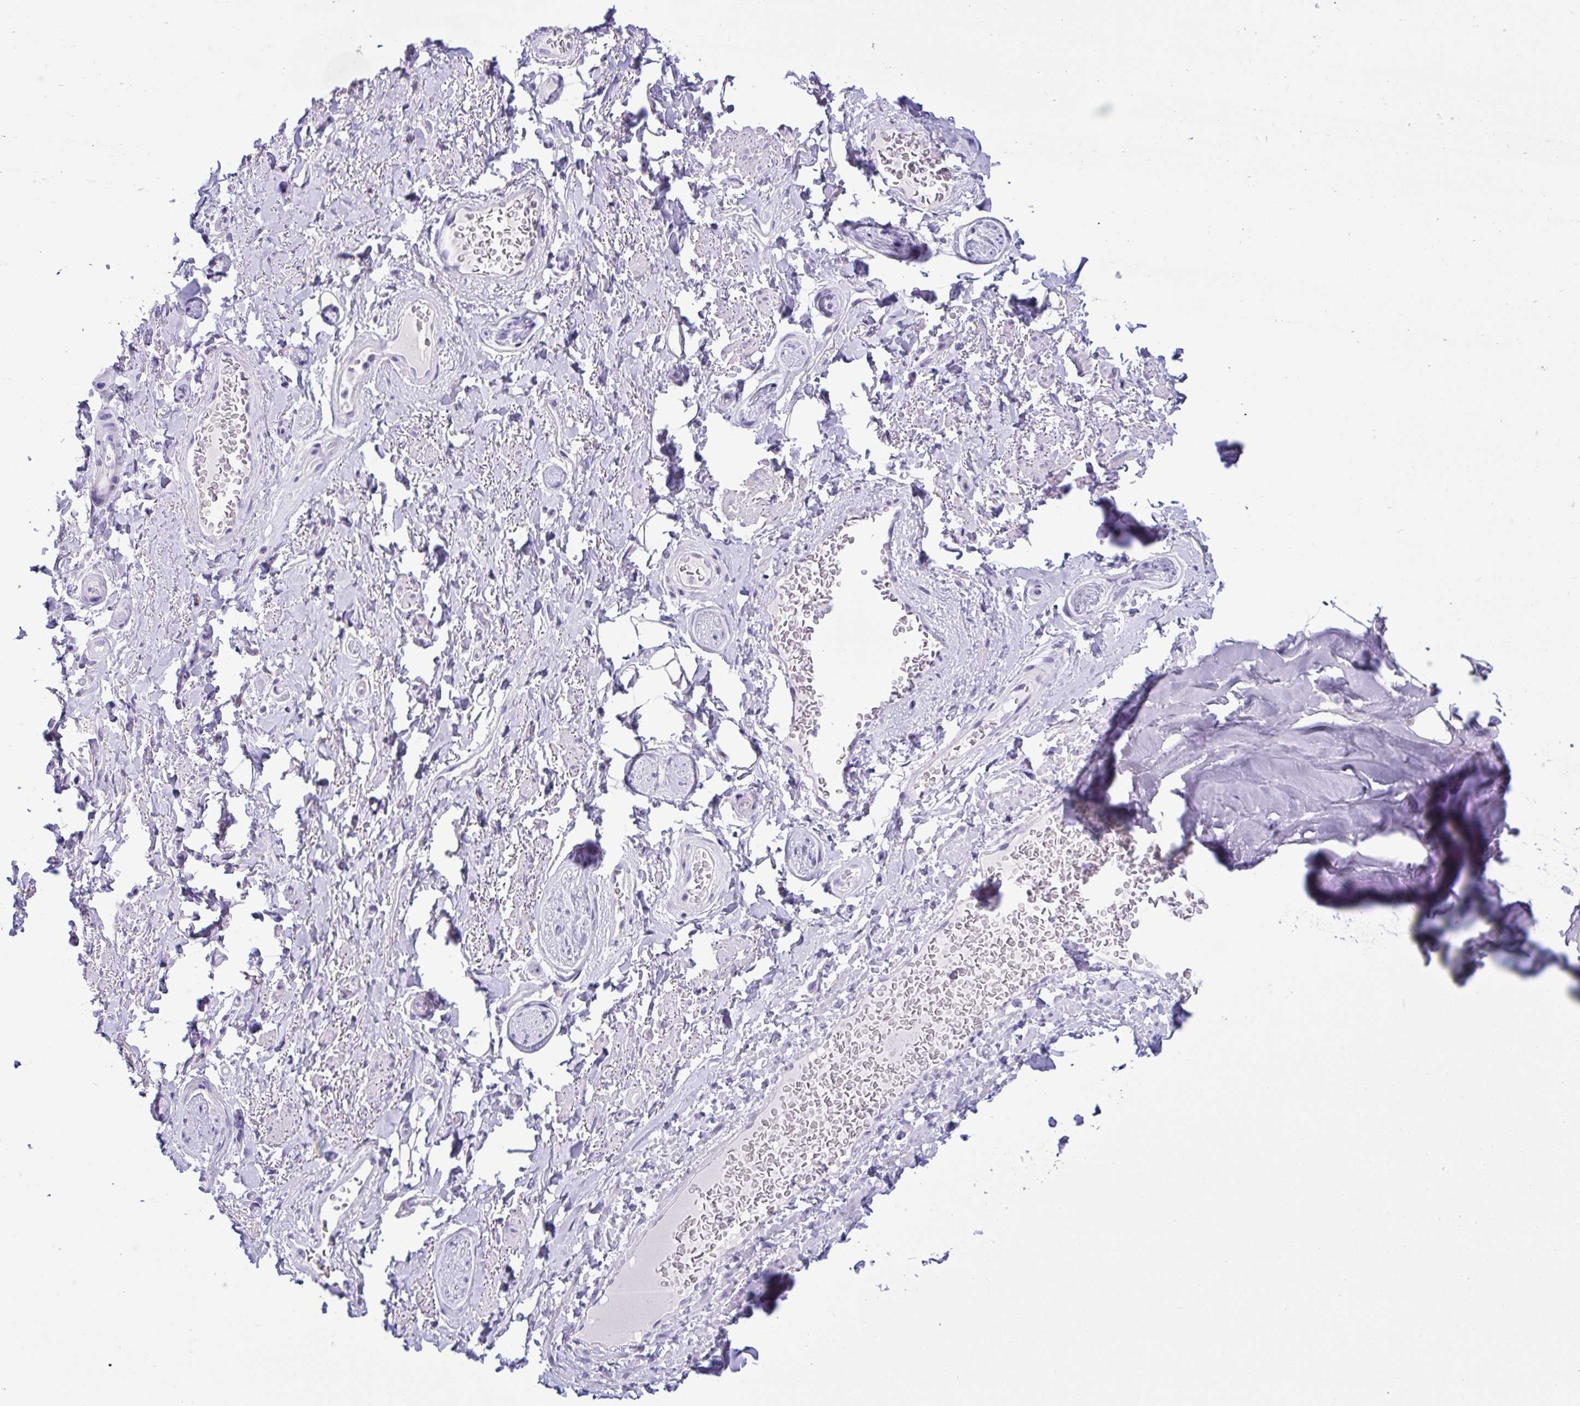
{"staining": {"intensity": "negative", "quantity": "none", "location": "none"}, "tissue": "adipose tissue", "cell_type": "Adipocytes", "image_type": "normal", "snomed": [{"axis": "morphology", "description": "Normal tissue, NOS"}, {"axis": "topography", "description": "Peripheral nerve tissue"}], "caption": "Photomicrograph shows no protein expression in adipocytes of unremarkable adipose tissue.", "gene": "SREBF1", "patient": {"sex": "male", "age": 51}}